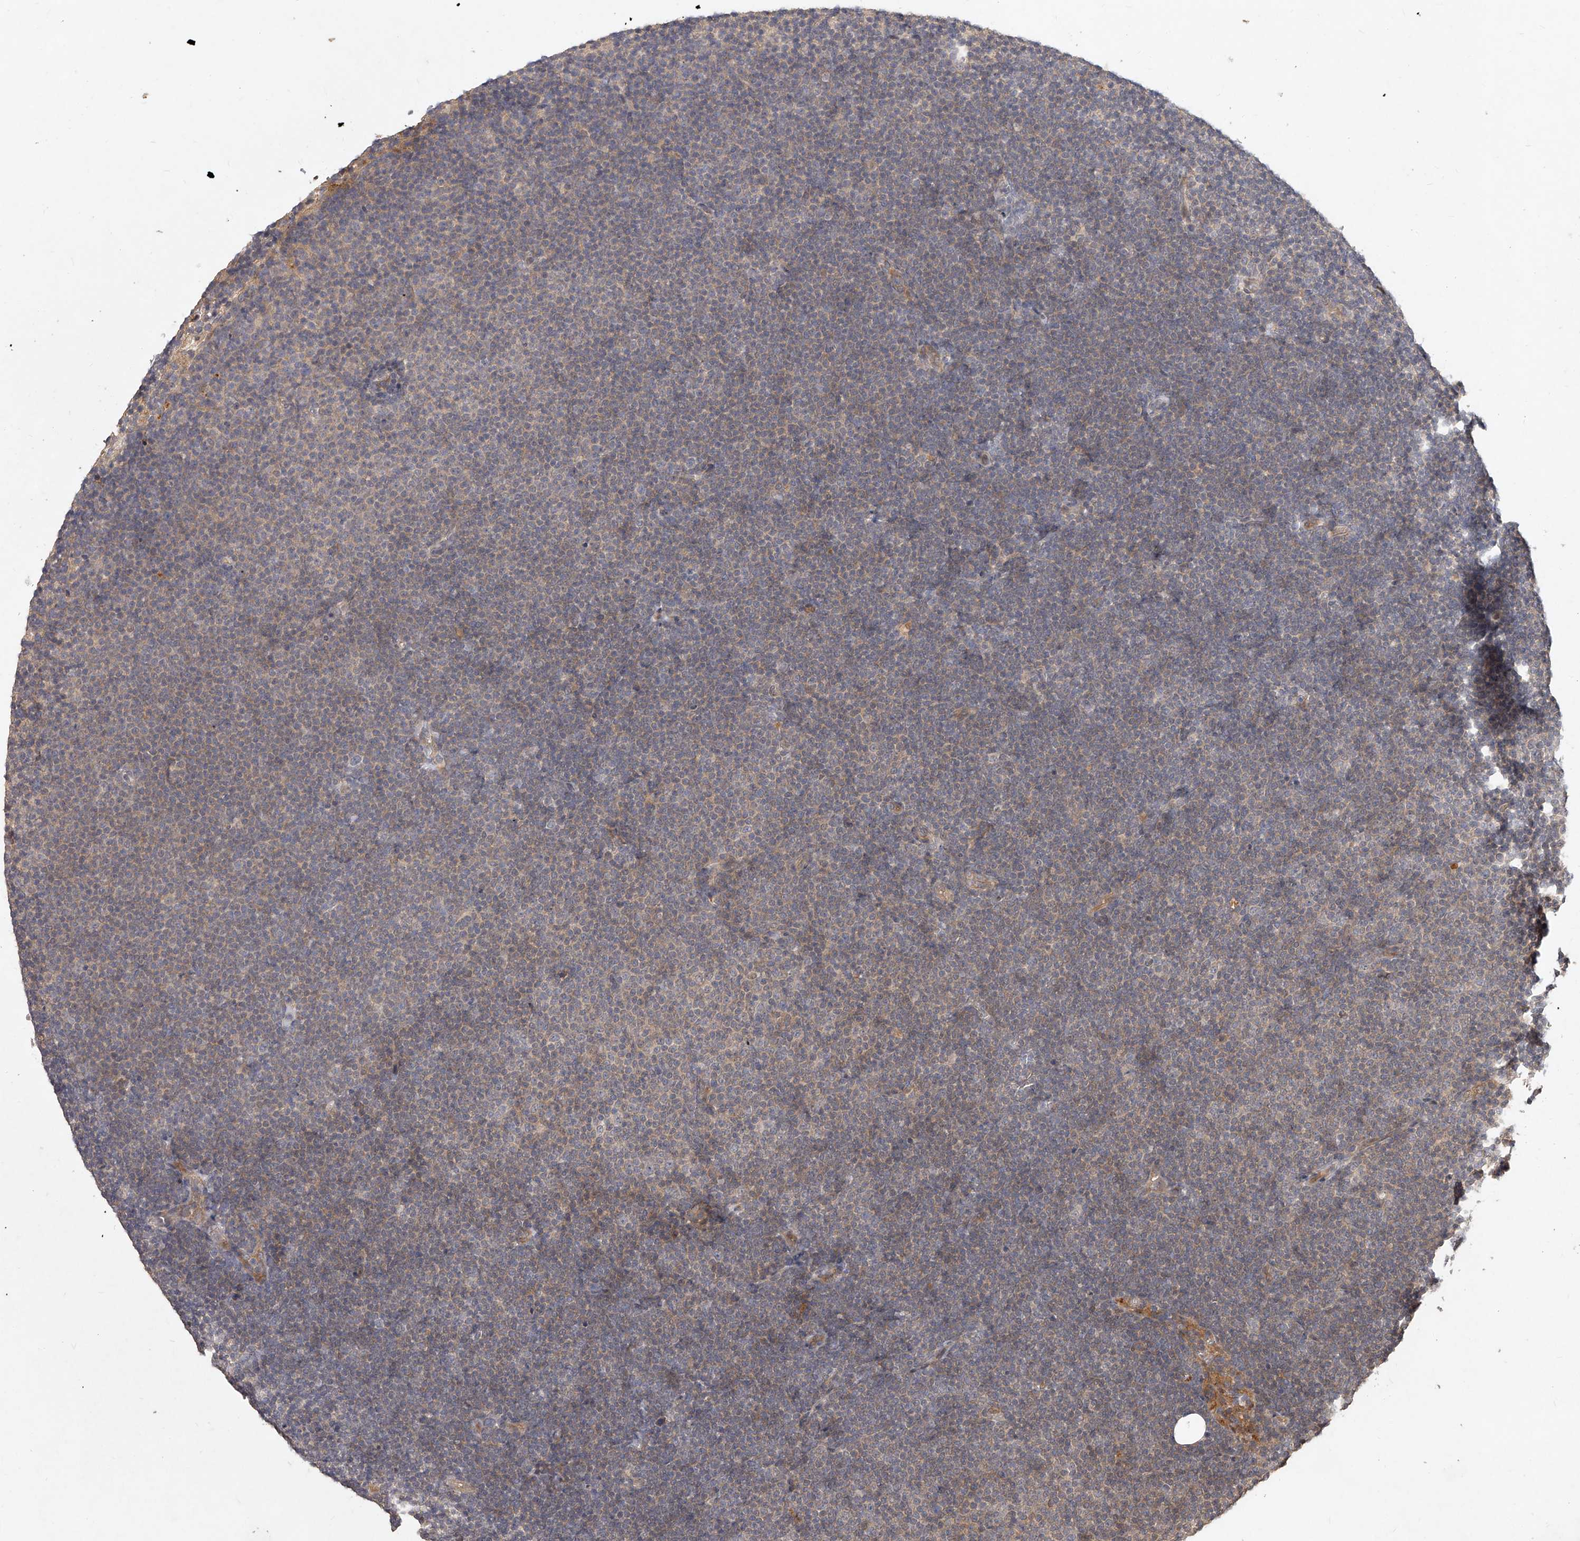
{"staining": {"intensity": "weak", "quantity": "<25%", "location": "cytoplasmic/membranous"}, "tissue": "lymphoma", "cell_type": "Tumor cells", "image_type": "cancer", "snomed": [{"axis": "morphology", "description": "Malignant lymphoma, non-Hodgkin's type, Low grade"}, {"axis": "topography", "description": "Lymph node"}], "caption": "Human lymphoma stained for a protein using immunohistochemistry displays no staining in tumor cells.", "gene": "SLC37A1", "patient": {"sex": "female", "age": 53}}